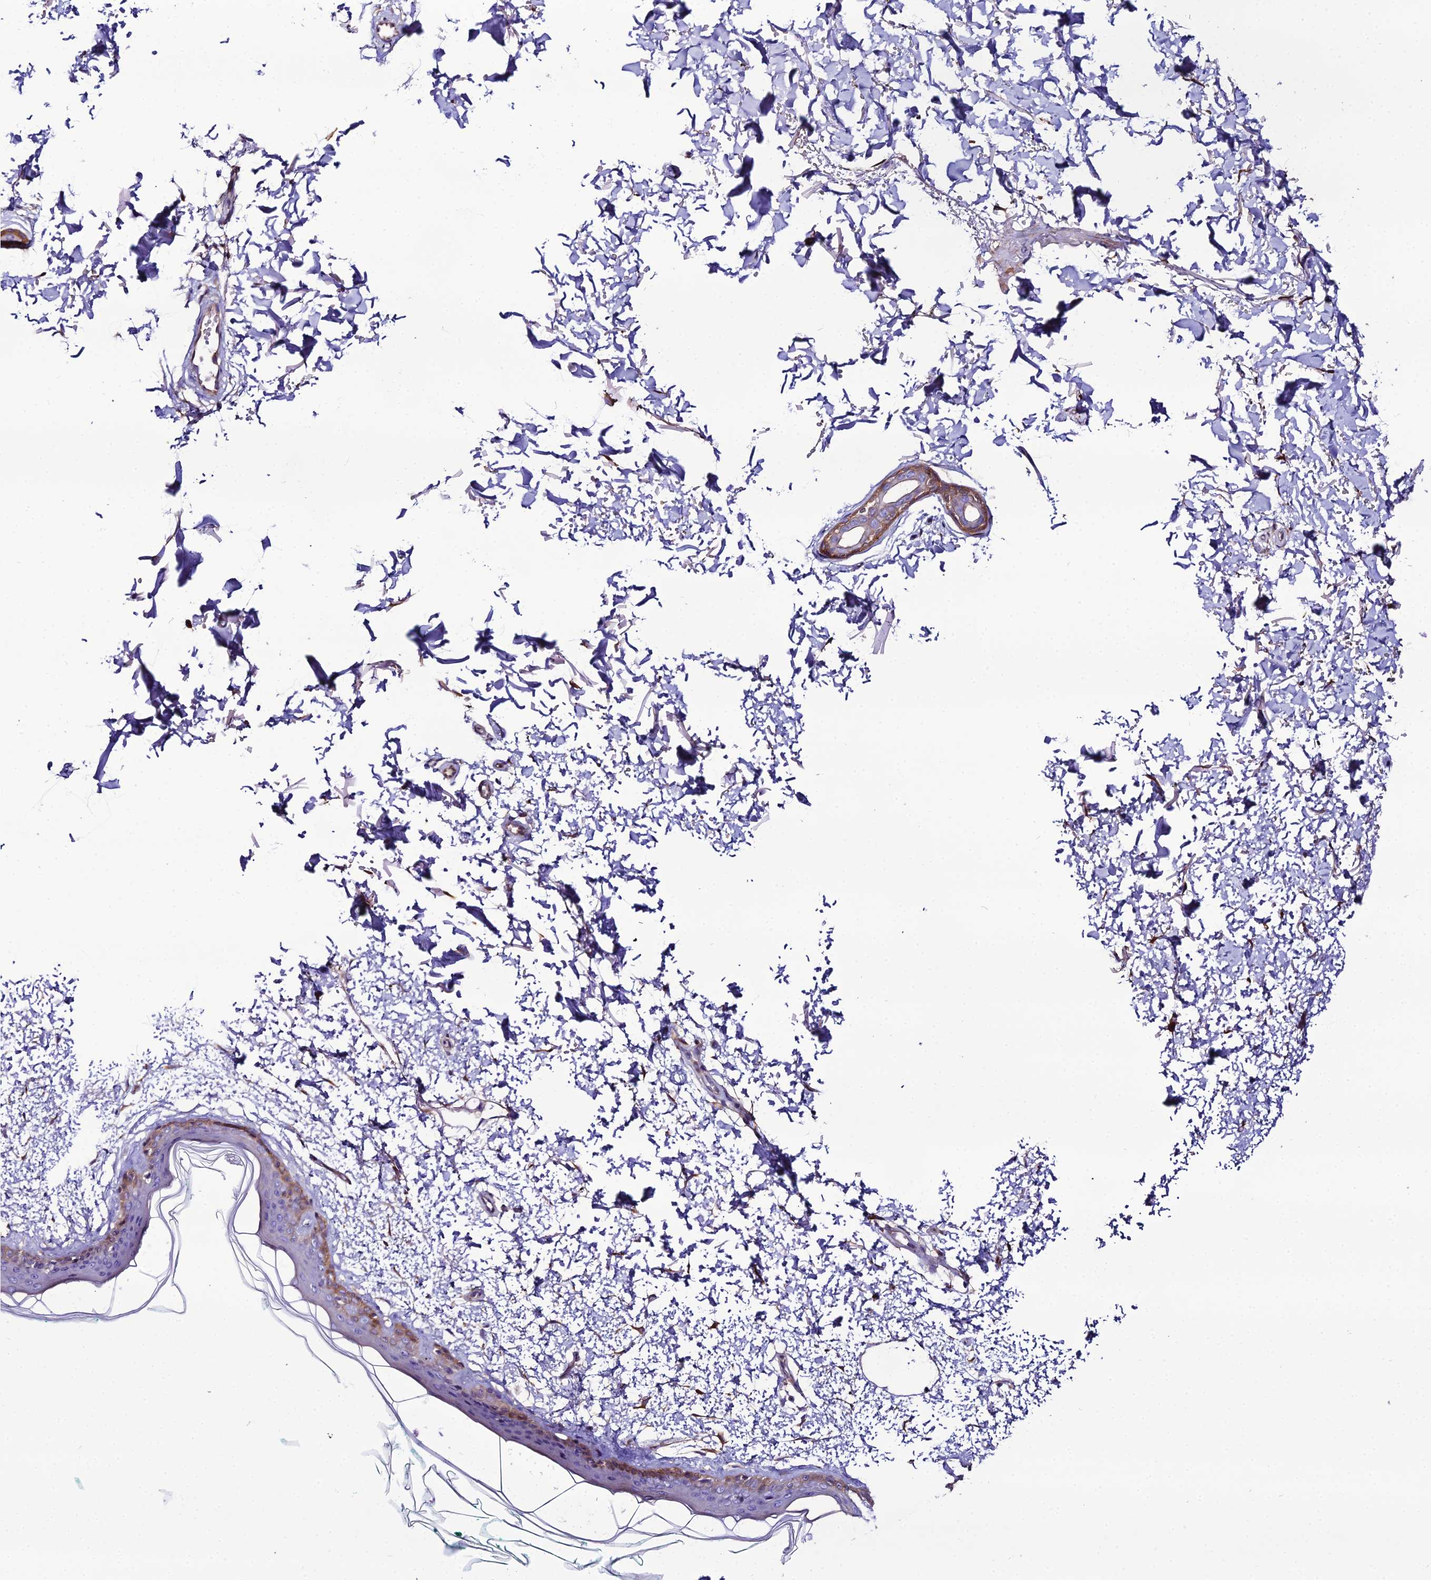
{"staining": {"intensity": "moderate", "quantity": "25%-75%", "location": "cytoplasmic/membranous"}, "tissue": "skin", "cell_type": "Fibroblasts", "image_type": "normal", "snomed": [{"axis": "morphology", "description": "Normal tissue, NOS"}, {"axis": "topography", "description": "Skin"}], "caption": "IHC histopathology image of normal skin: human skin stained using immunohistochemistry (IHC) displays medium levels of moderate protein expression localized specifically in the cytoplasmic/membranous of fibroblasts, appearing as a cytoplasmic/membranous brown color.", "gene": "MB21D2", "patient": {"sex": "male", "age": 66}}